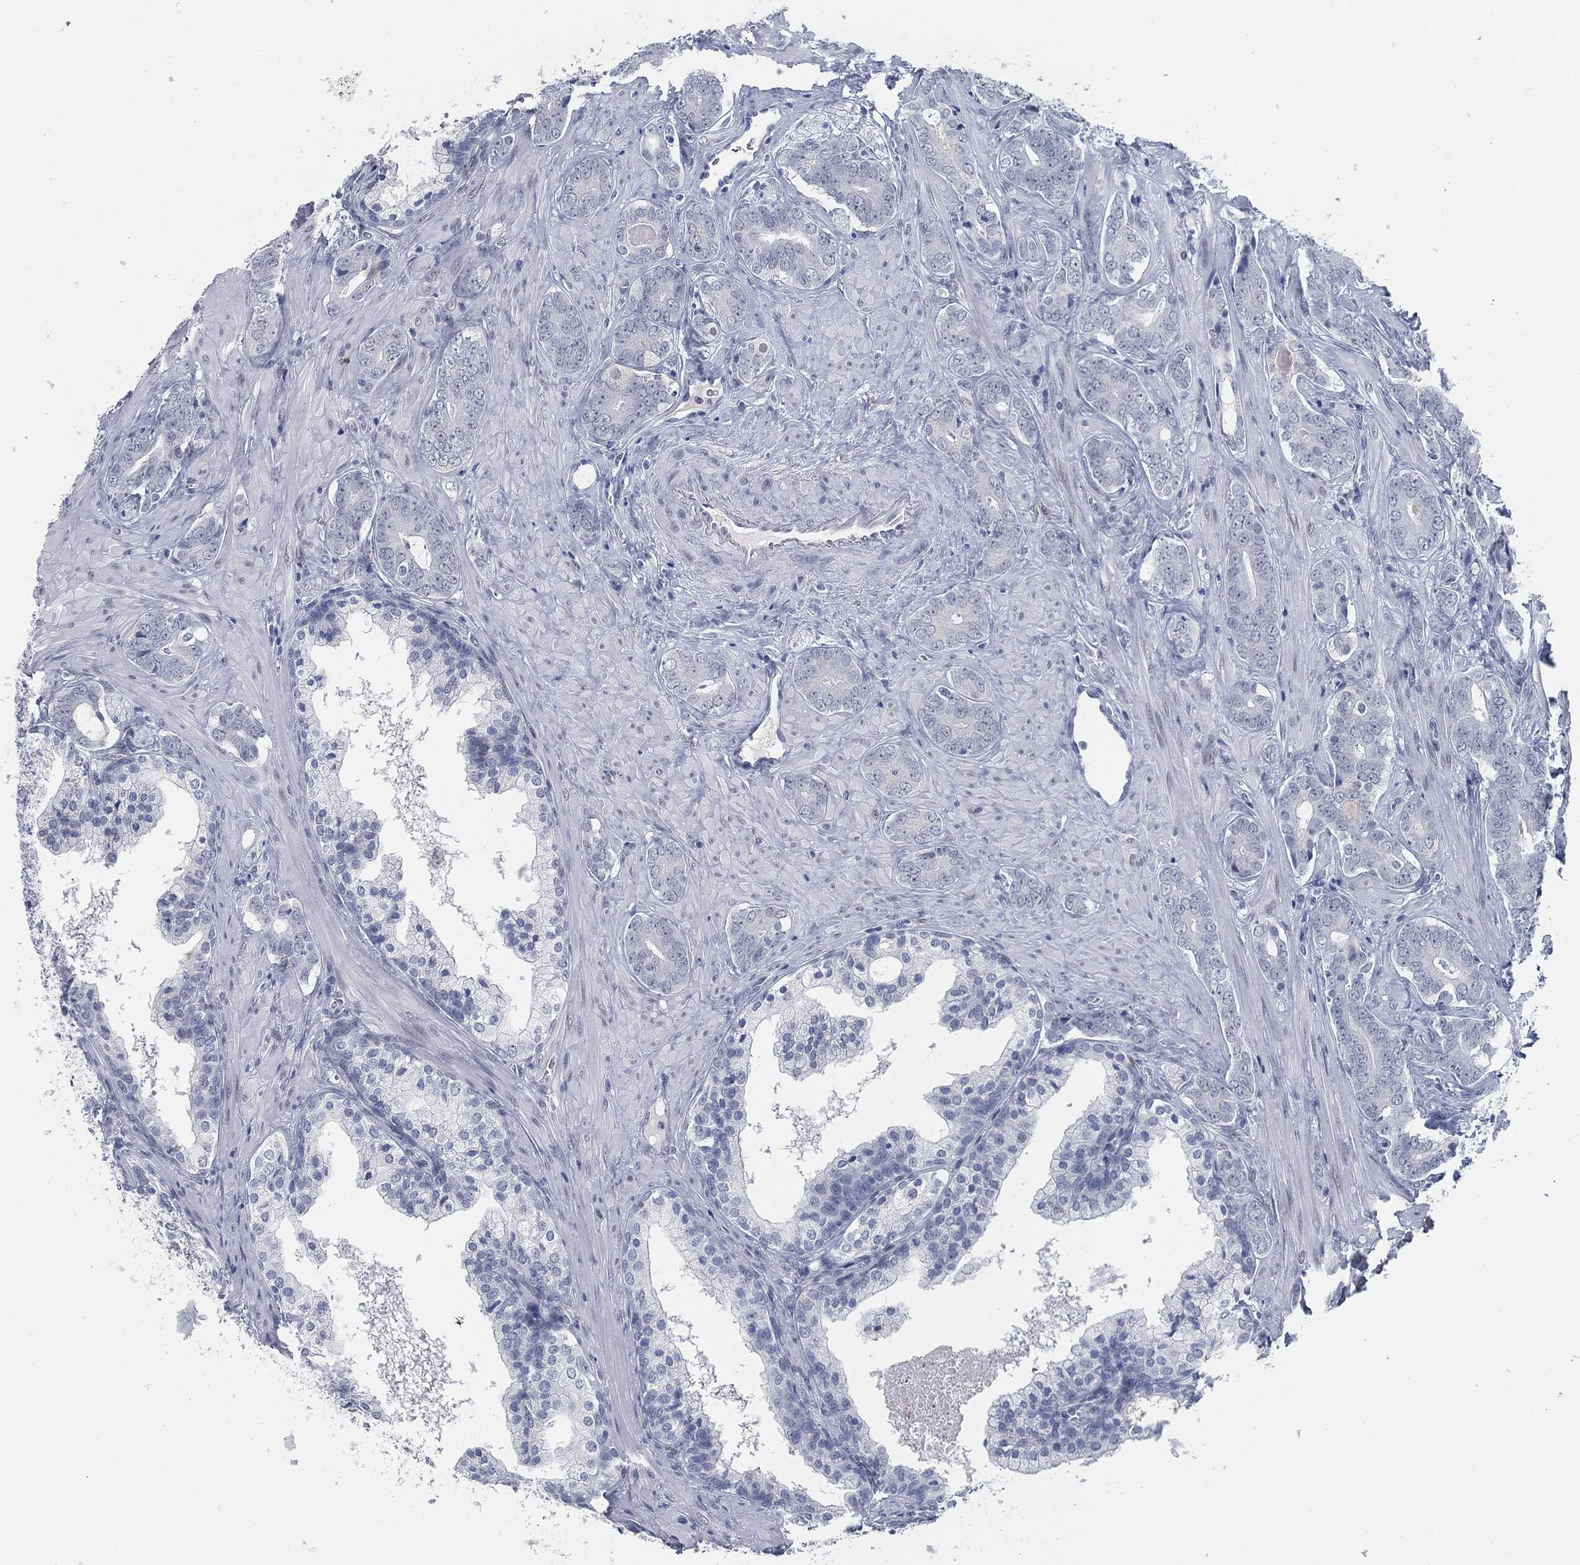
{"staining": {"intensity": "negative", "quantity": "none", "location": "none"}, "tissue": "prostate cancer", "cell_type": "Tumor cells", "image_type": "cancer", "snomed": [{"axis": "morphology", "description": "Adenocarcinoma, NOS"}, {"axis": "topography", "description": "Prostate"}], "caption": "Immunohistochemistry (IHC) of human prostate cancer (adenocarcinoma) reveals no expression in tumor cells.", "gene": "PROM1", "patient": {"sex": "male", "age": 55}}